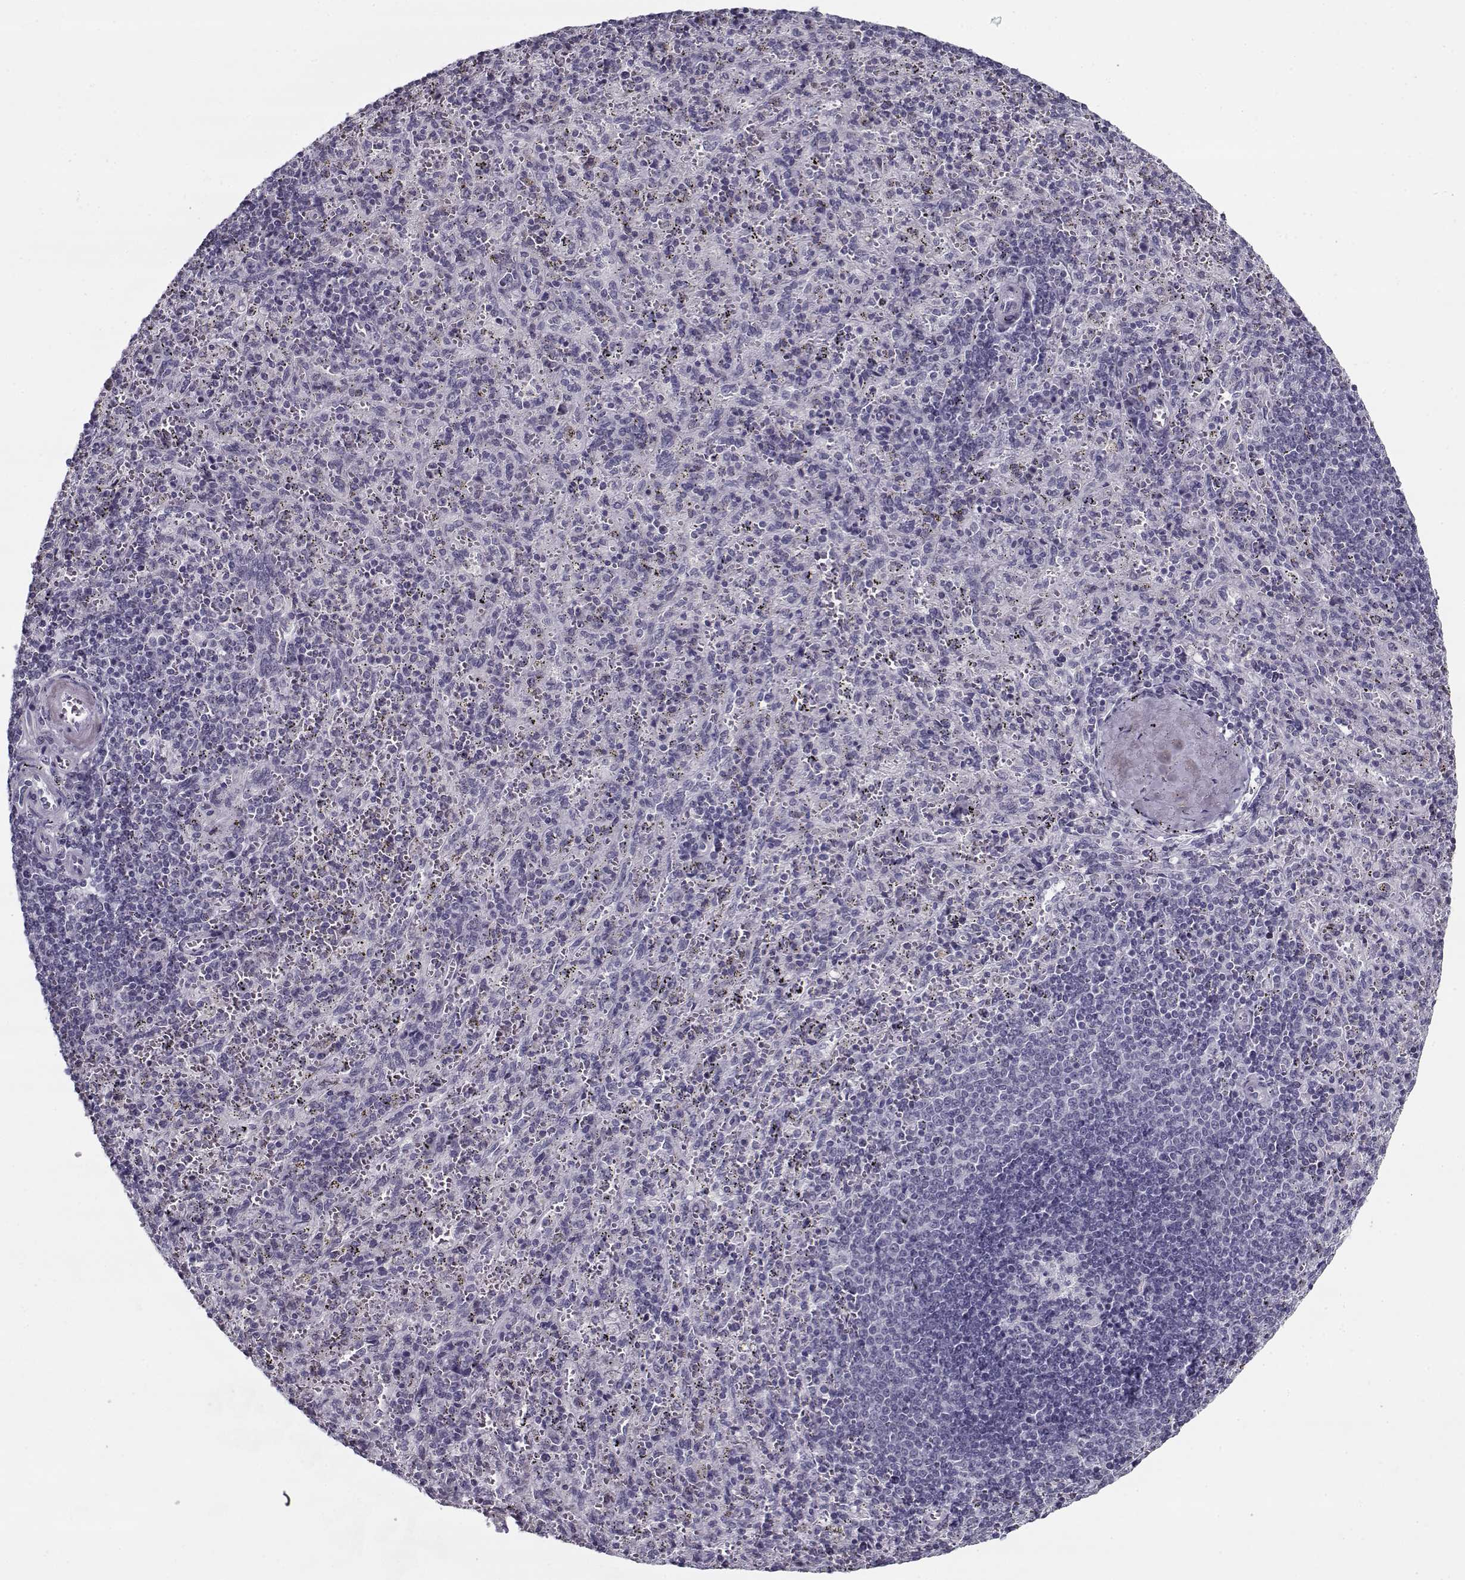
{"staining": {"intensity": "negative", "quantity": "none", "location": "none"}, "tissue": "spleen", "cell_type": "Cells in red pulp", "image_type": "normal", "snomed": [{"axis": "morphology", "description": "Normal tissue, NOS"}, {"axis": "topography", "description": "Spleen"}], "caption": "Immunohistochemical staining of normal spleen demonstrates no significant staining in cells in red pulp. The staining was performed using DAB (3,3'-diaminobenzidine) to visualize the protein expression in brown, while the nuclei were stained in blue with hematoxylin (Magnification: 20x).", "gene": "SPACA9", "patient": {"sex": "male", "age": 57}}